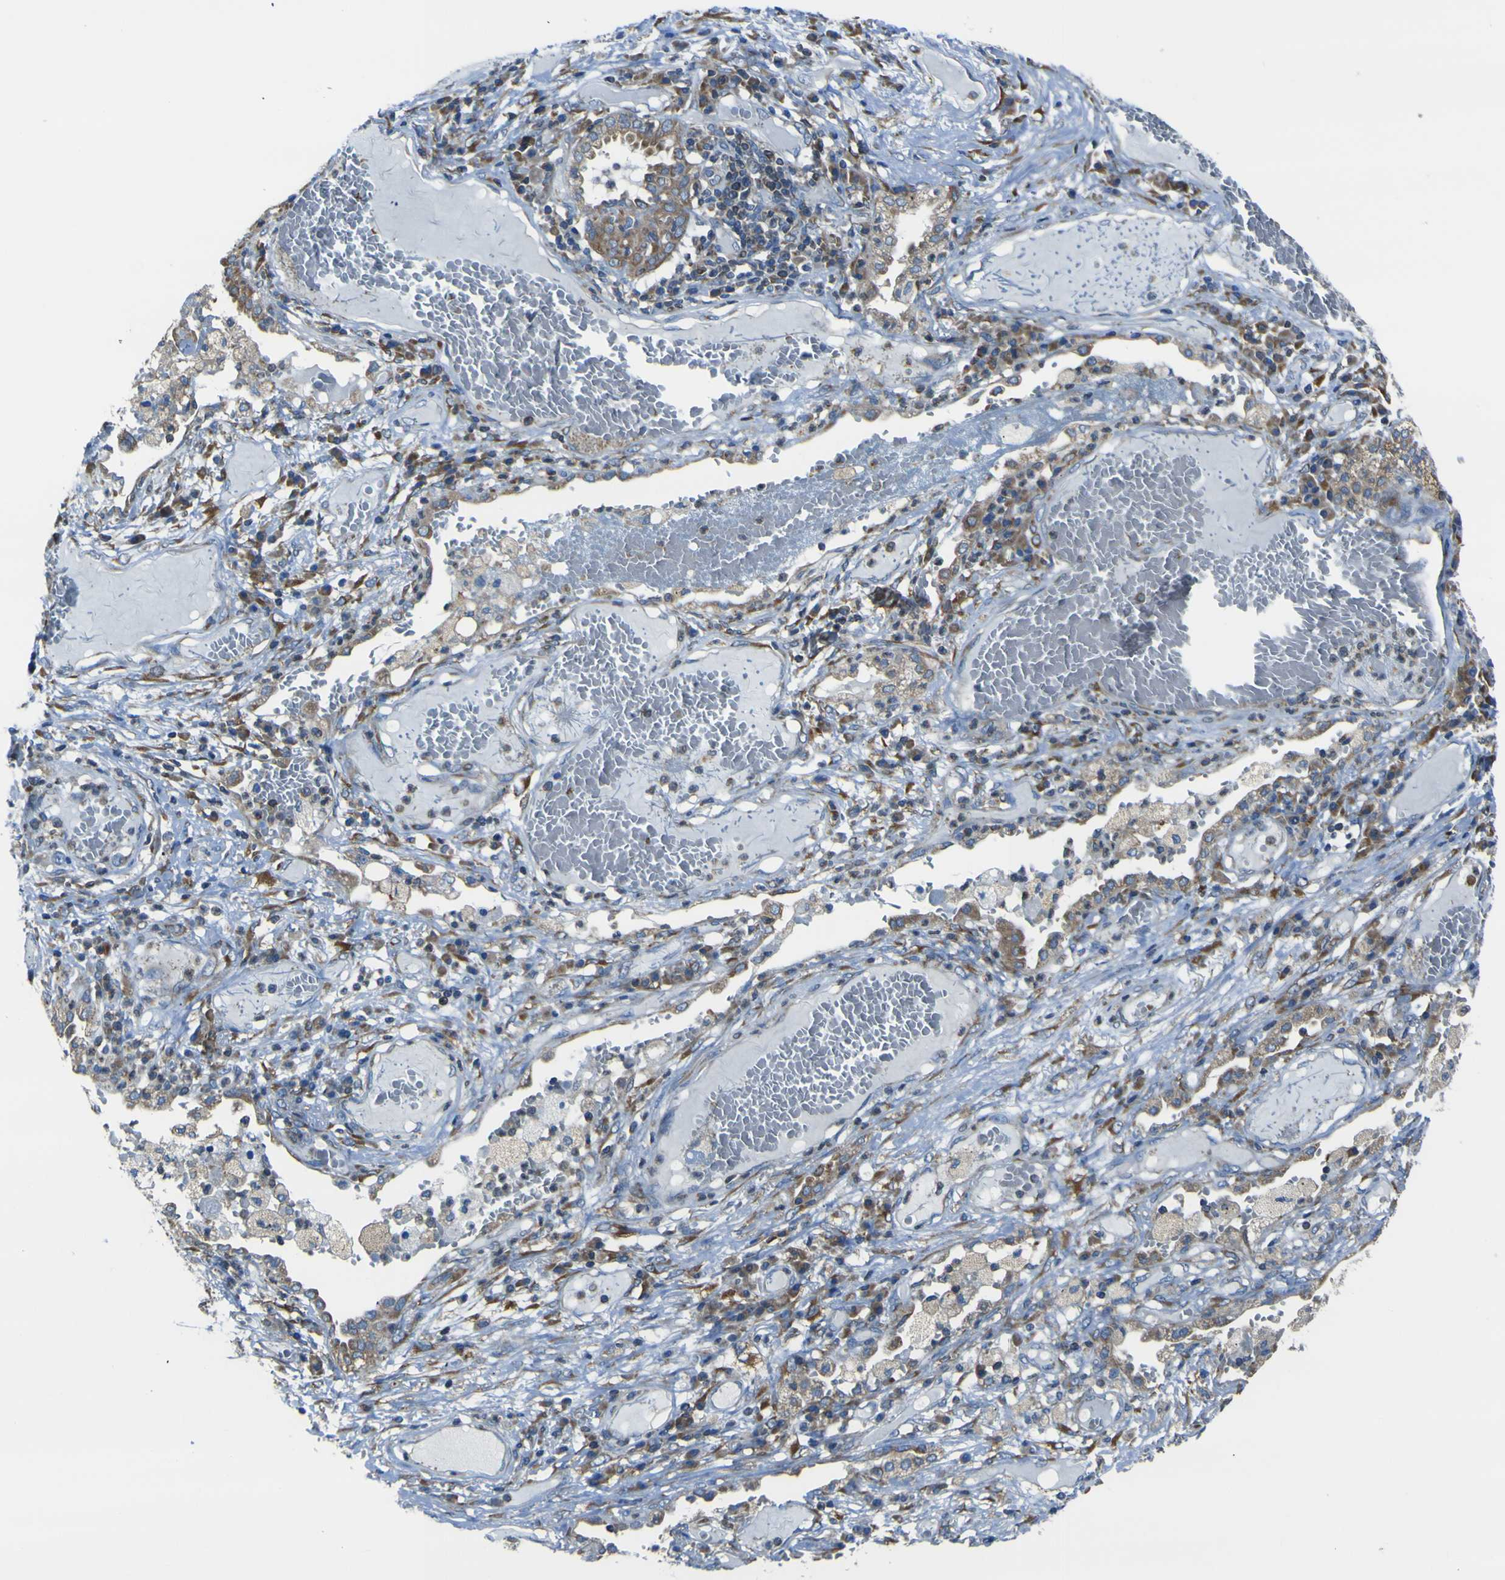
{"staining": {"intensity": "moderate", "quantity": ">75%", "location": "cytoplasmic/membranous"}, "tissue": "lung cancer", "cell_type": "Tumor cells", "image_type": "cancer", "snomed": [{"axis": "morphology", "description": "Squamous cell carcinoma, NOS"}, {"axis": "topography", "description": "Lung"}], "caption": "Immunohistochemistry (IHC) micrograph of human lung cancer (squamous cell carcinoma) stained for a protein (brown), which exhibits medium levels of moderate cytoplasmic/membranous staining in about >75% of tumor cells.", "gene": "STIM1", "patient": {"sex": "male", "age": 71}}